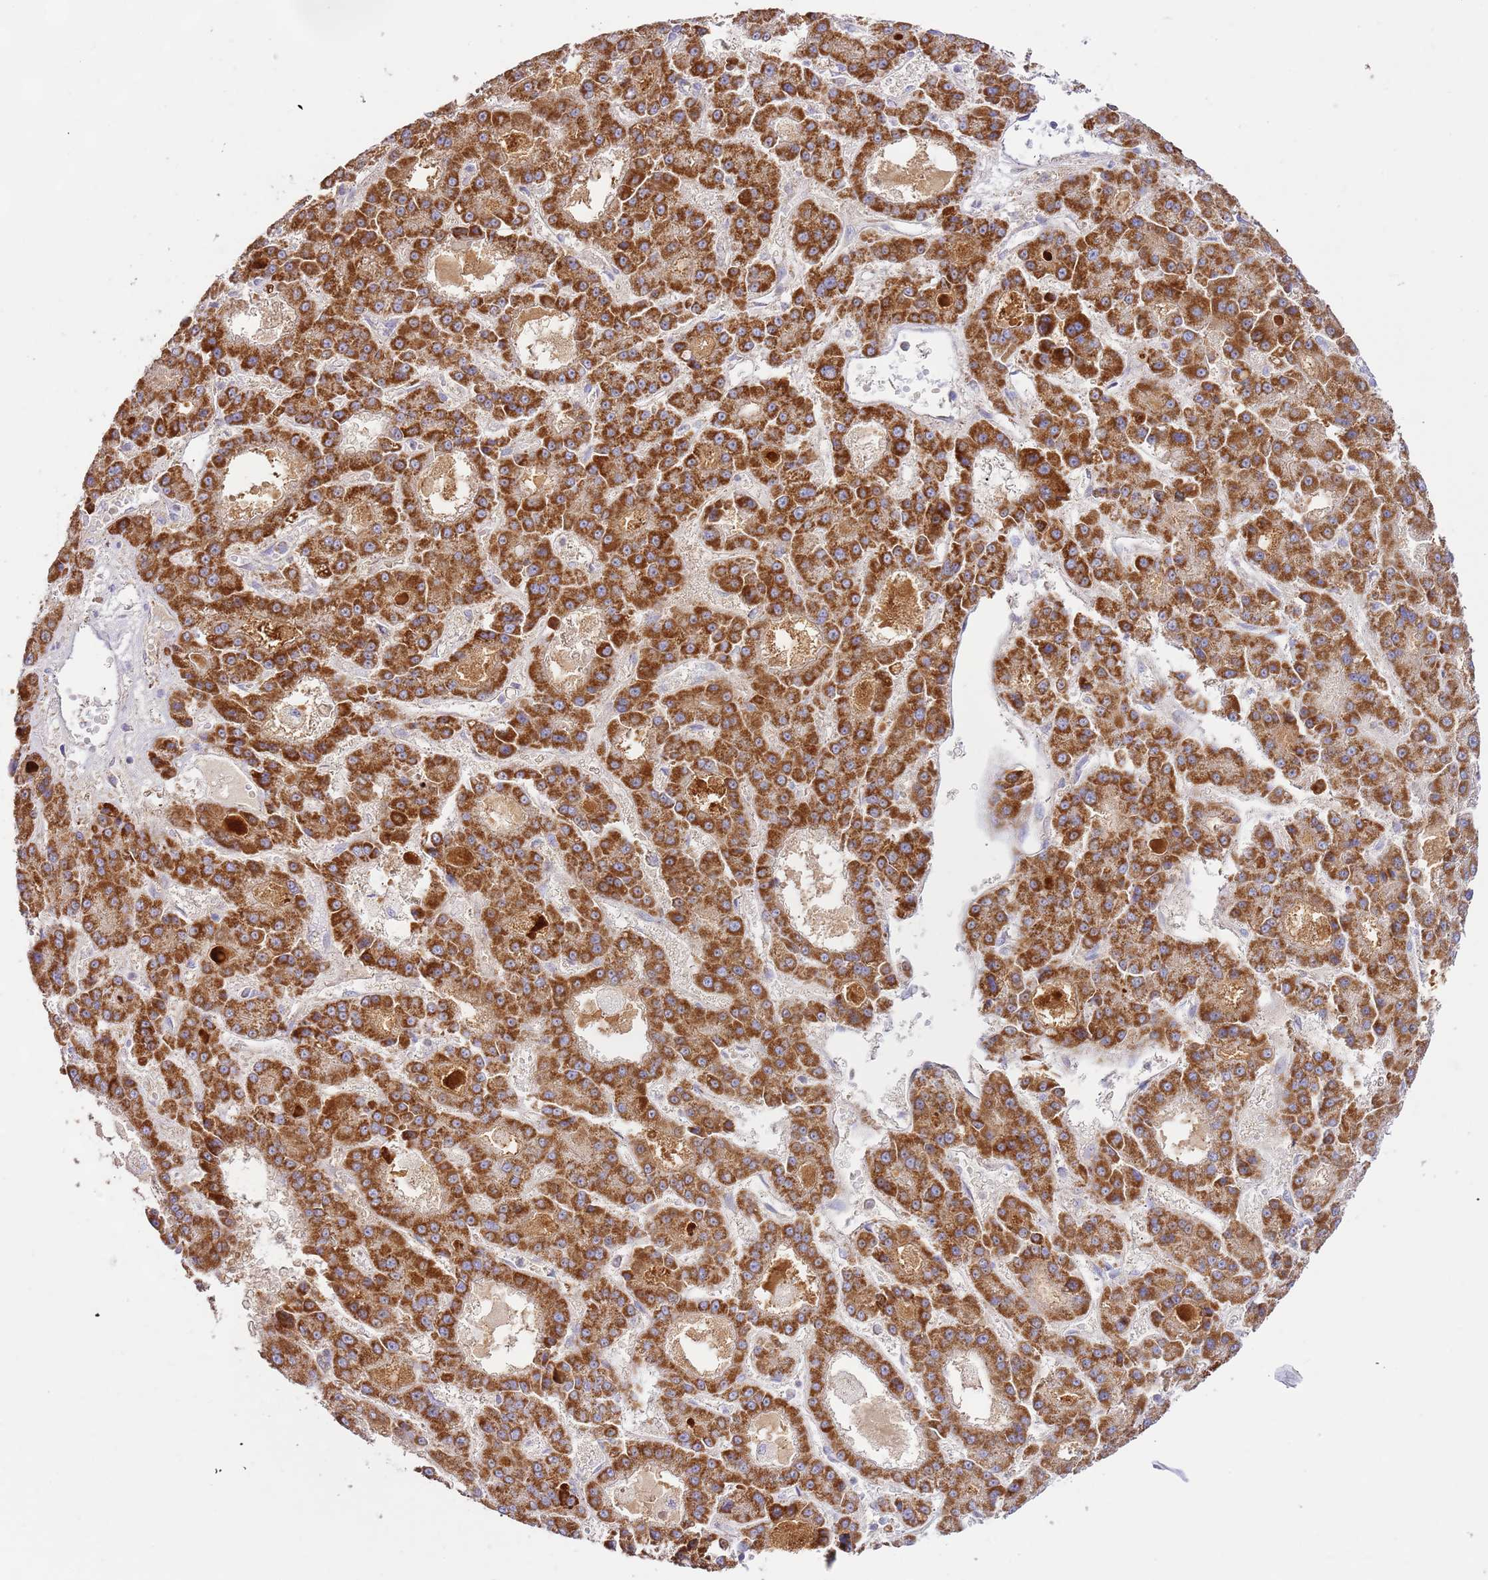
{"staining": {"intensity": "strong", "quantity": ">75%", "location": "cytoplasmic/membranous"}, "tissue": "liver cancer", "cell_type": "Tumor cells", "image_type": "cancer", "snomed": [{"axis": "morphology", "description": "Carcinoma, Hepatocellular, NOS"}, {"axis": "topography", "description": "Liver"}], "caption": "Liver cancer (hepatocellular carcinoma) stained with a brown dye demonstrates strong cytoplasmic/membranous positive positivity in about >75% of tumor cells.", "gene": "ZBTB39", "patient": {"sex": "male", "age": 70}}